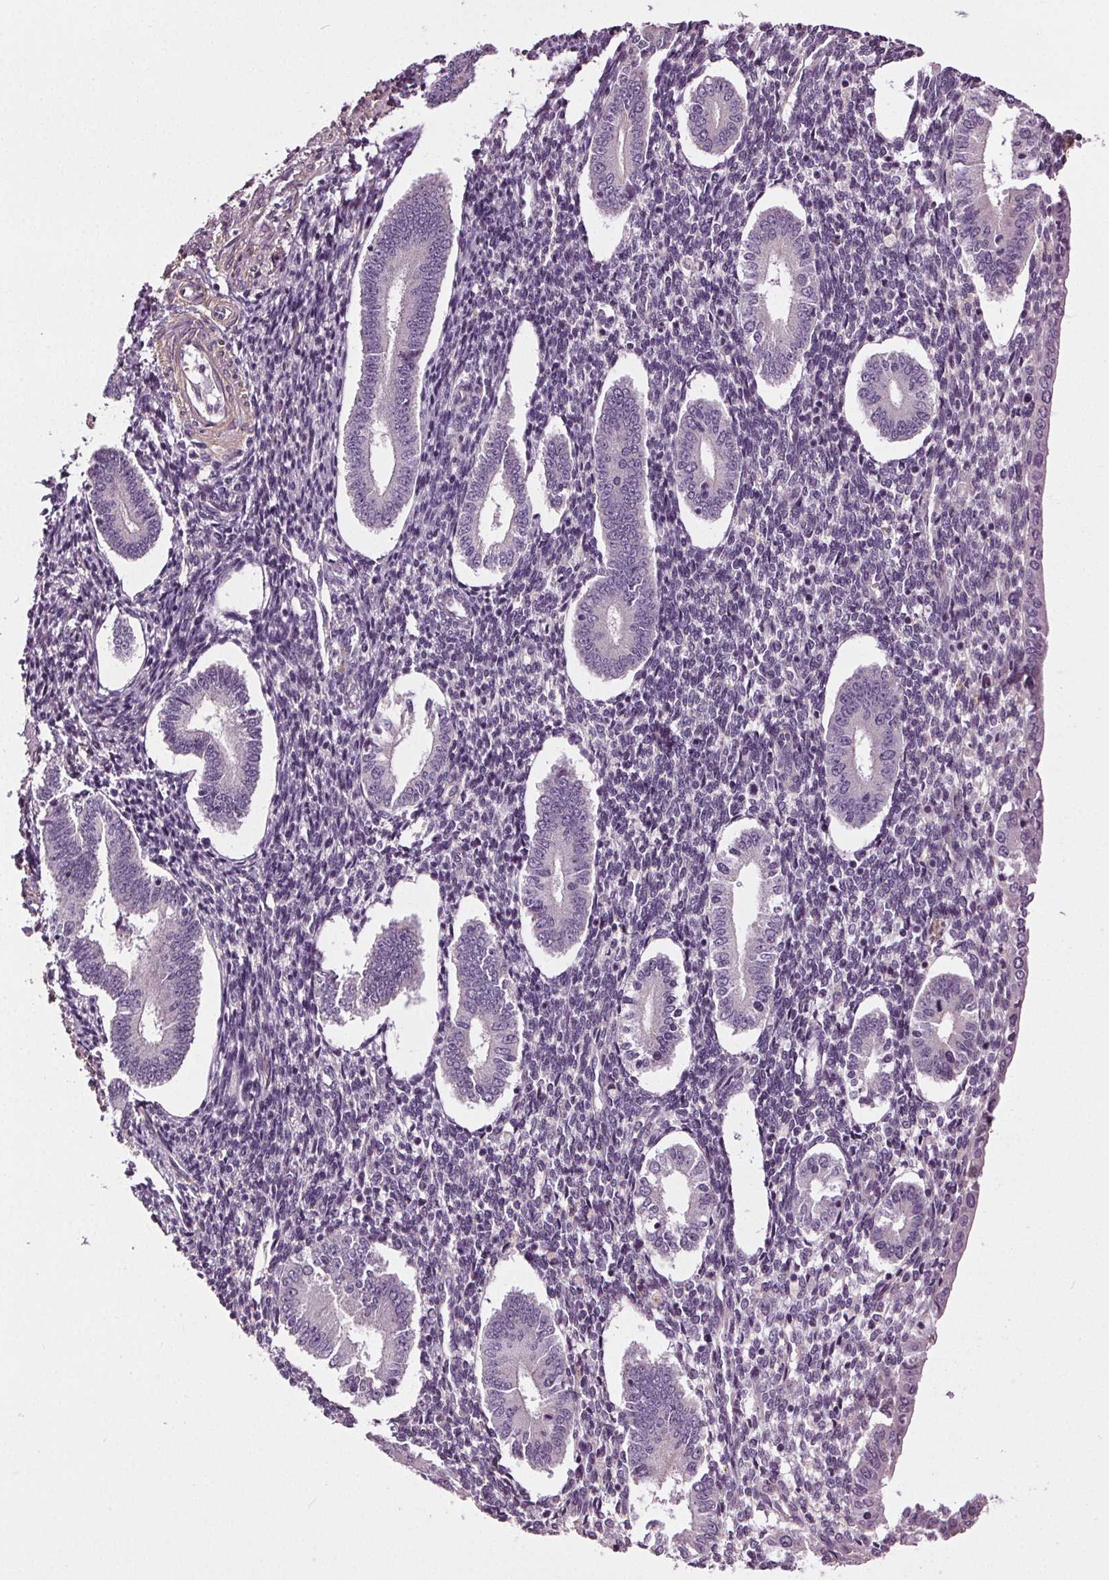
{"staining": {"intensity": "negative", "quantity": "none", "location": "none"}, "tissue": "endometrium", "cell_type": "Cells in endometrial stroma", "image_type": "normal", "snomed": [{"axis": "morphology", "description": "Normal tissue, NOS"}, {"axis": "topography", "description": "Endometrium"}], "caption": "The immunohistochemistry micrograph has no significant expression in cells in endometrial stroma of endometrium. Brightfield microscopy of immunohistochemistry (IHC) stained with DAB (brown) and hematoxylin (blue), captured at high magnification.", "gene": "RASA1", "patient": {"sex": "female", "age": 40}}